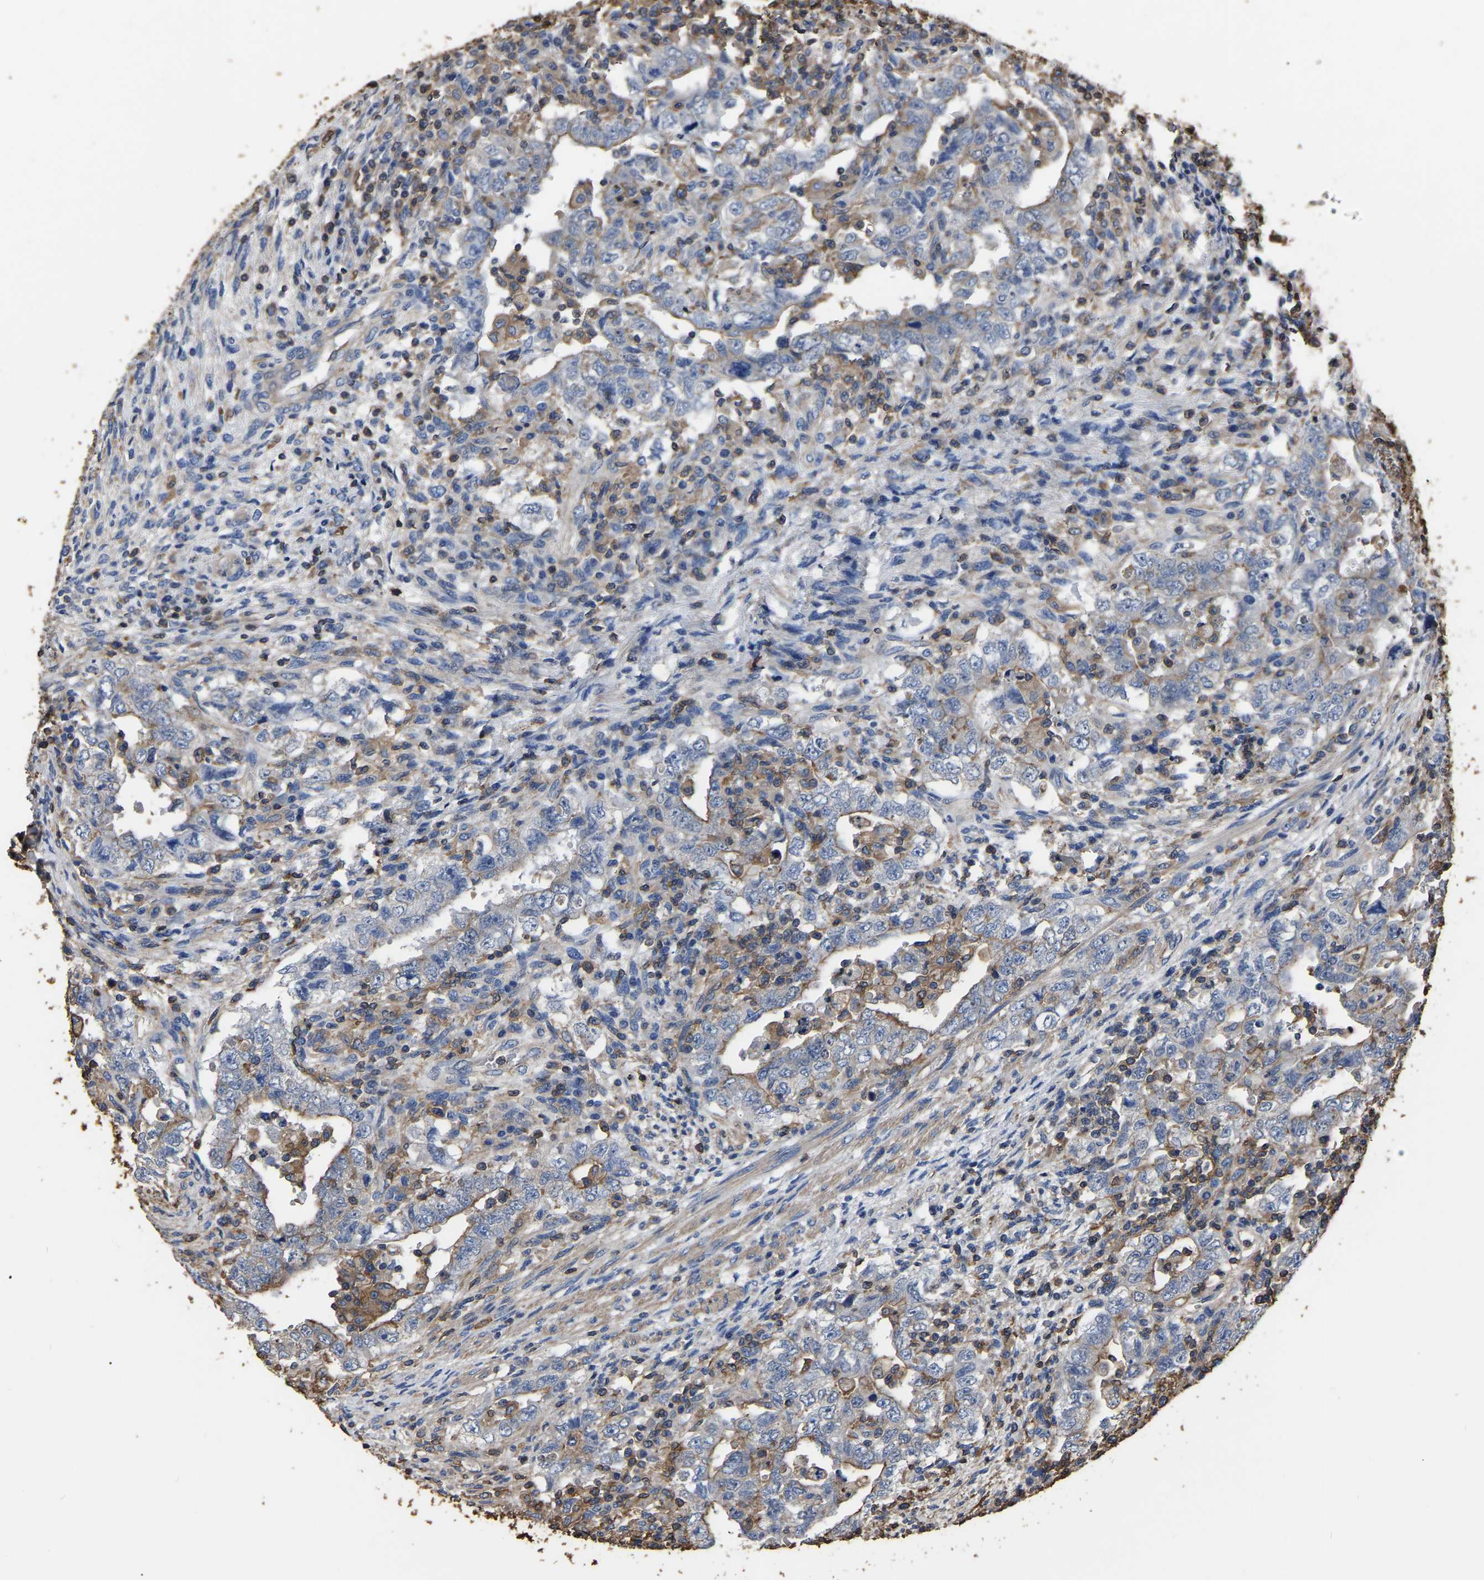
{"staining": {"intensity": "moderate", "quantity": "25%-75%", "location": "cytoplasmic/membranous"}, "tissue": "testis cancer", "cell_type": "Tumor cells", "image_type": "cancer", "snomed": [{"axis": "morphology", "description": "Carcinoma, Embryonal, NOS"}, {"axis": "topography", "description": "Testis"}], "caption": "Immunohistochemistry (DAB (3,3'-diaminobenzidine)) staining of human testis cancer (embryonal carcinoma) exhibits moderate cytoplasmic/membranous protein staining in approximately 25%-75% of tumor cells. (Stains: DAB in brown, nuclei in blue, Microscopy: brightfield microscopy at high magnification).", "gene": "ARMT1", "patient": {"sex": "male", "age": 26}}